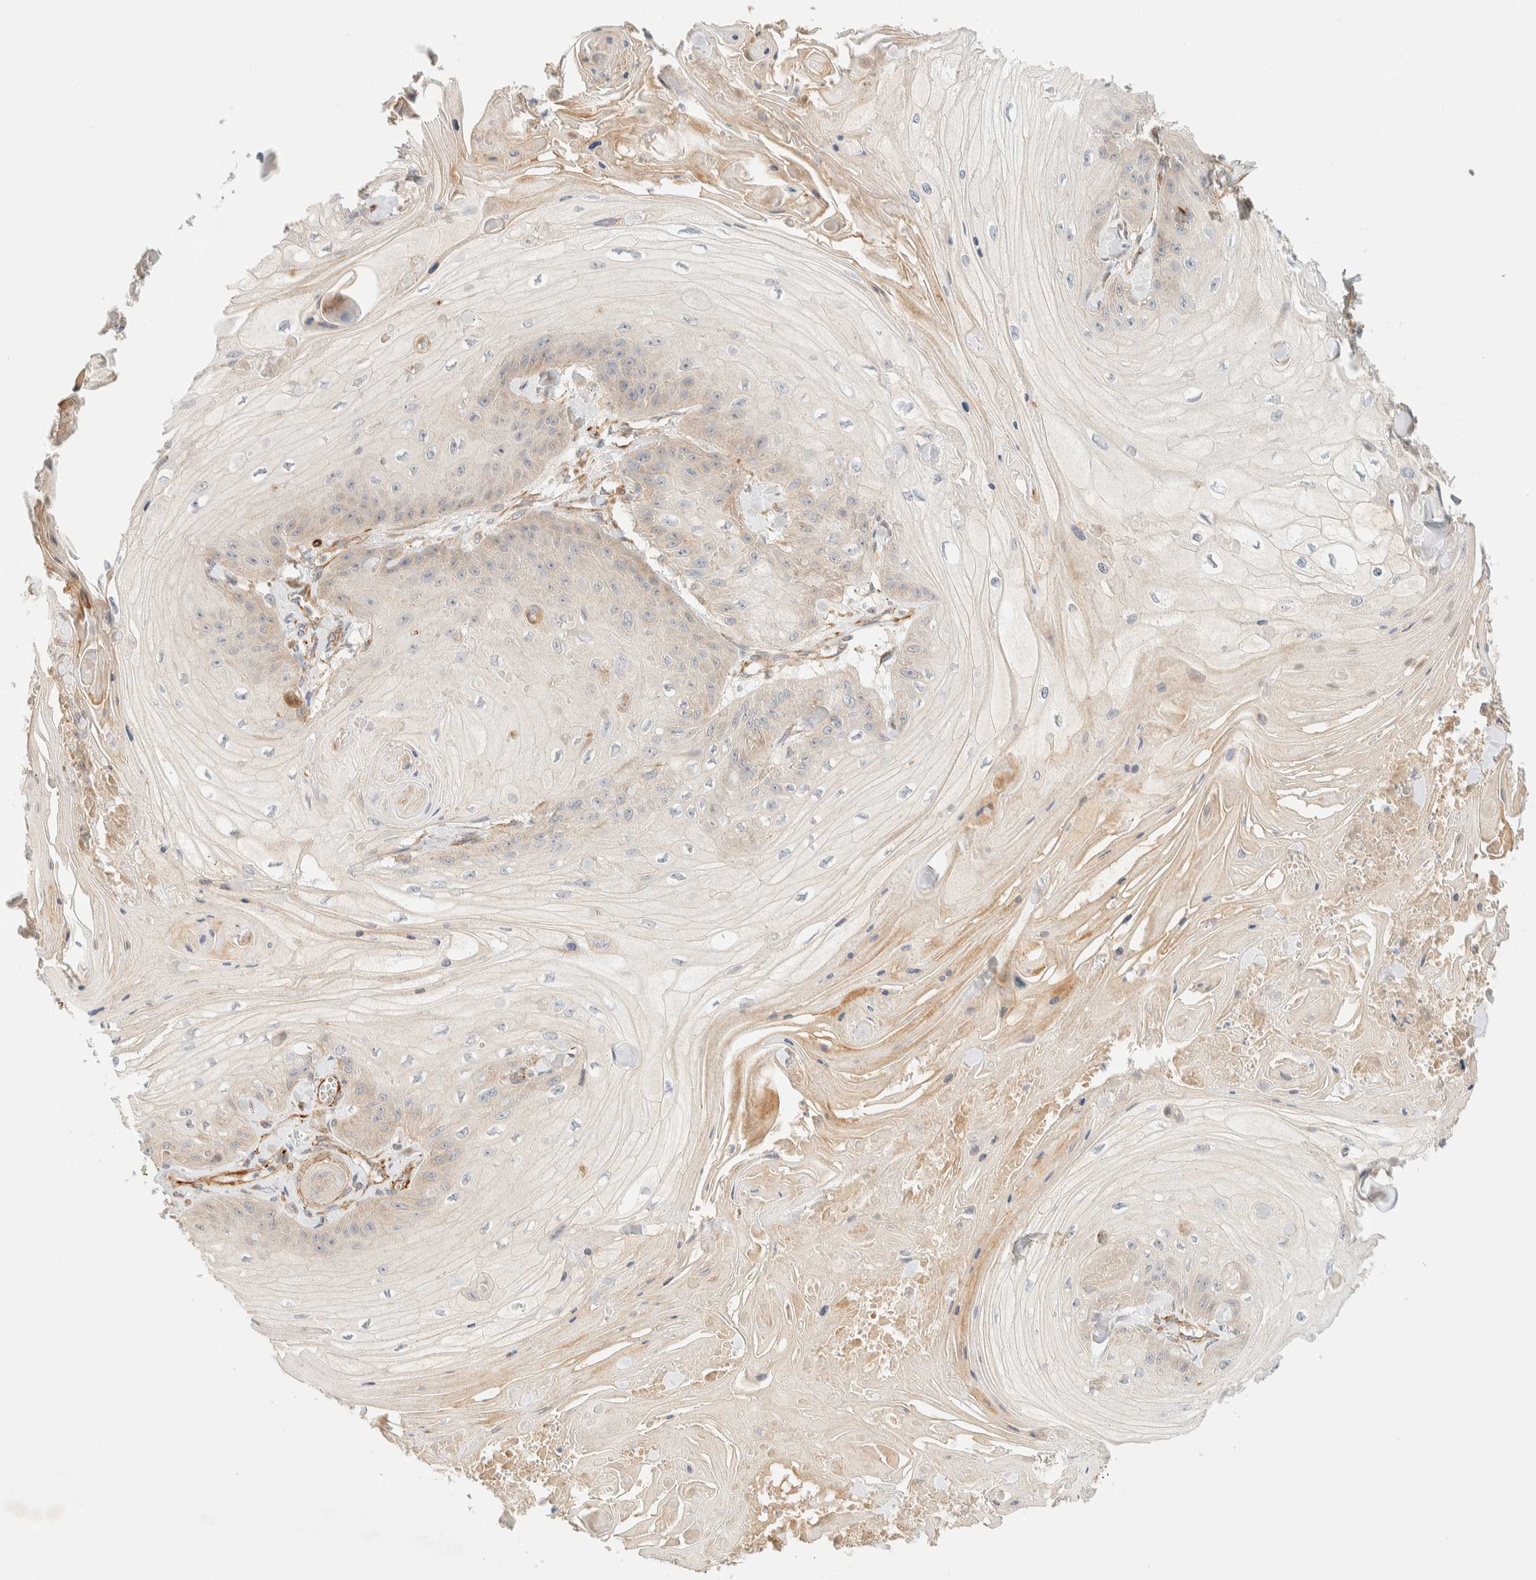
{"staining": {"intensity": "weak", "quantity": "<25%", "location": "cytoplasmic/membranous"}, "tissue": "skin cancer", "cell_type": "Tumor cells", "image_type": "cancer", "snomed": [{"axis": "morphology", "description": "Squamous cell carcinoma, NOS"}, {"axis": "topography", "description": "Skin"}], "caption": "The IHC photomicrograph has no significant expression in tumor cells of skin cancer tissue.", "gene": "FAT1", "patient": {"sex": "male", "age": 74}}